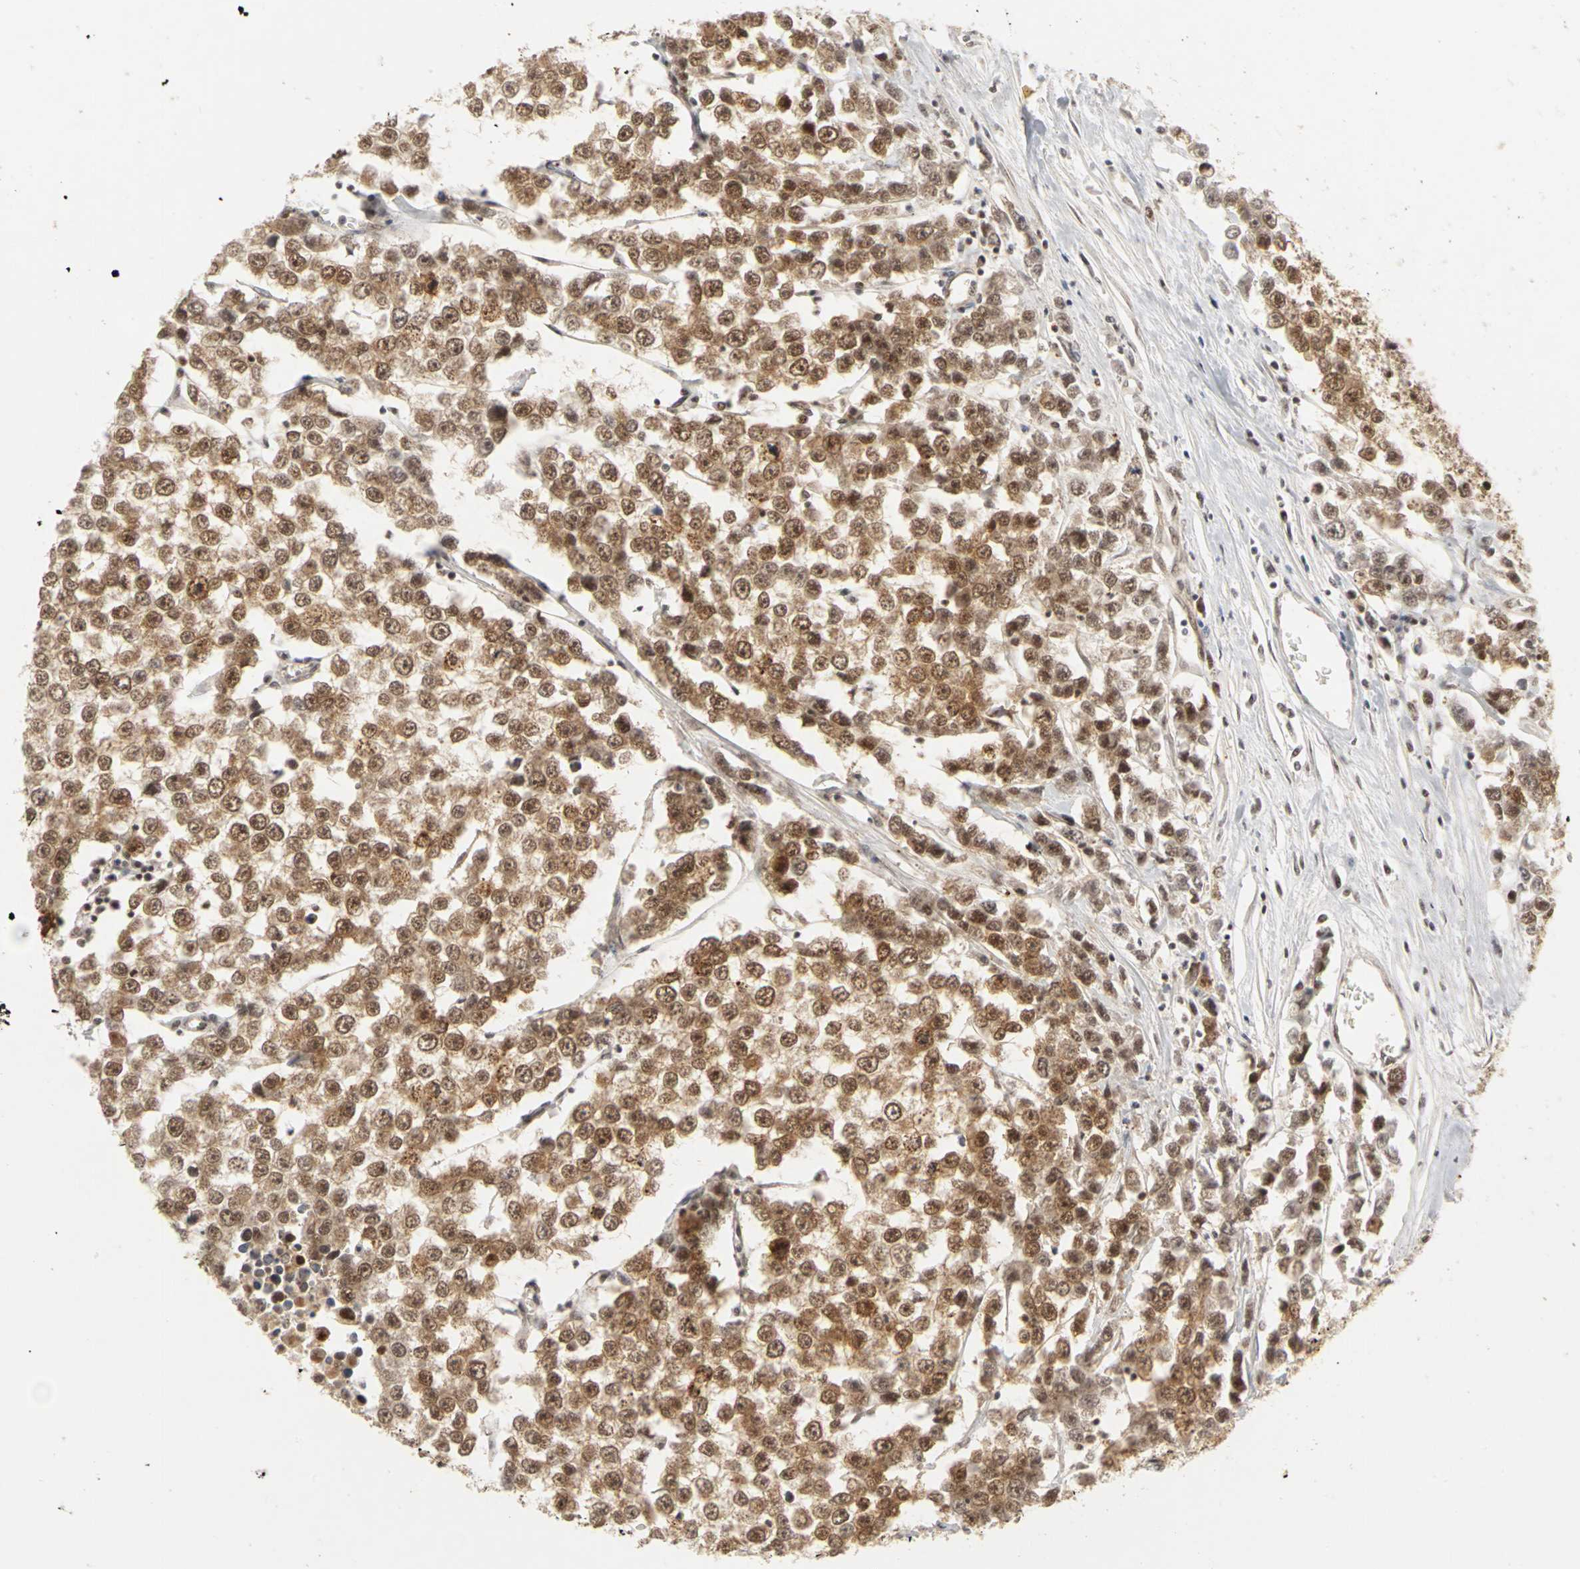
{"staining": {"intensity": "moderate", "quantity": ">75%", "location": "cytoplasmic/membranous,nuclear"}, "tissue": "testis cancer", "cell_type": "Tumor cells", "image_type": "cancer", "snomed": [{"axis": "morphology", "description": "Seminoma, NOS"}, {"axis": "morphology", "description": "Carcinoma, Embryonal, NOS"}, {"axis": "topography", "description": "Testis"}], "caption": "Tumor cells display medium levels of moderate cytoplasmic/membranous and nuclear expression in about >75% of cells in human testis cancer (seminoma).", "gene": "CSNK2B", "patient": {"sex": "male", "age": 52}}